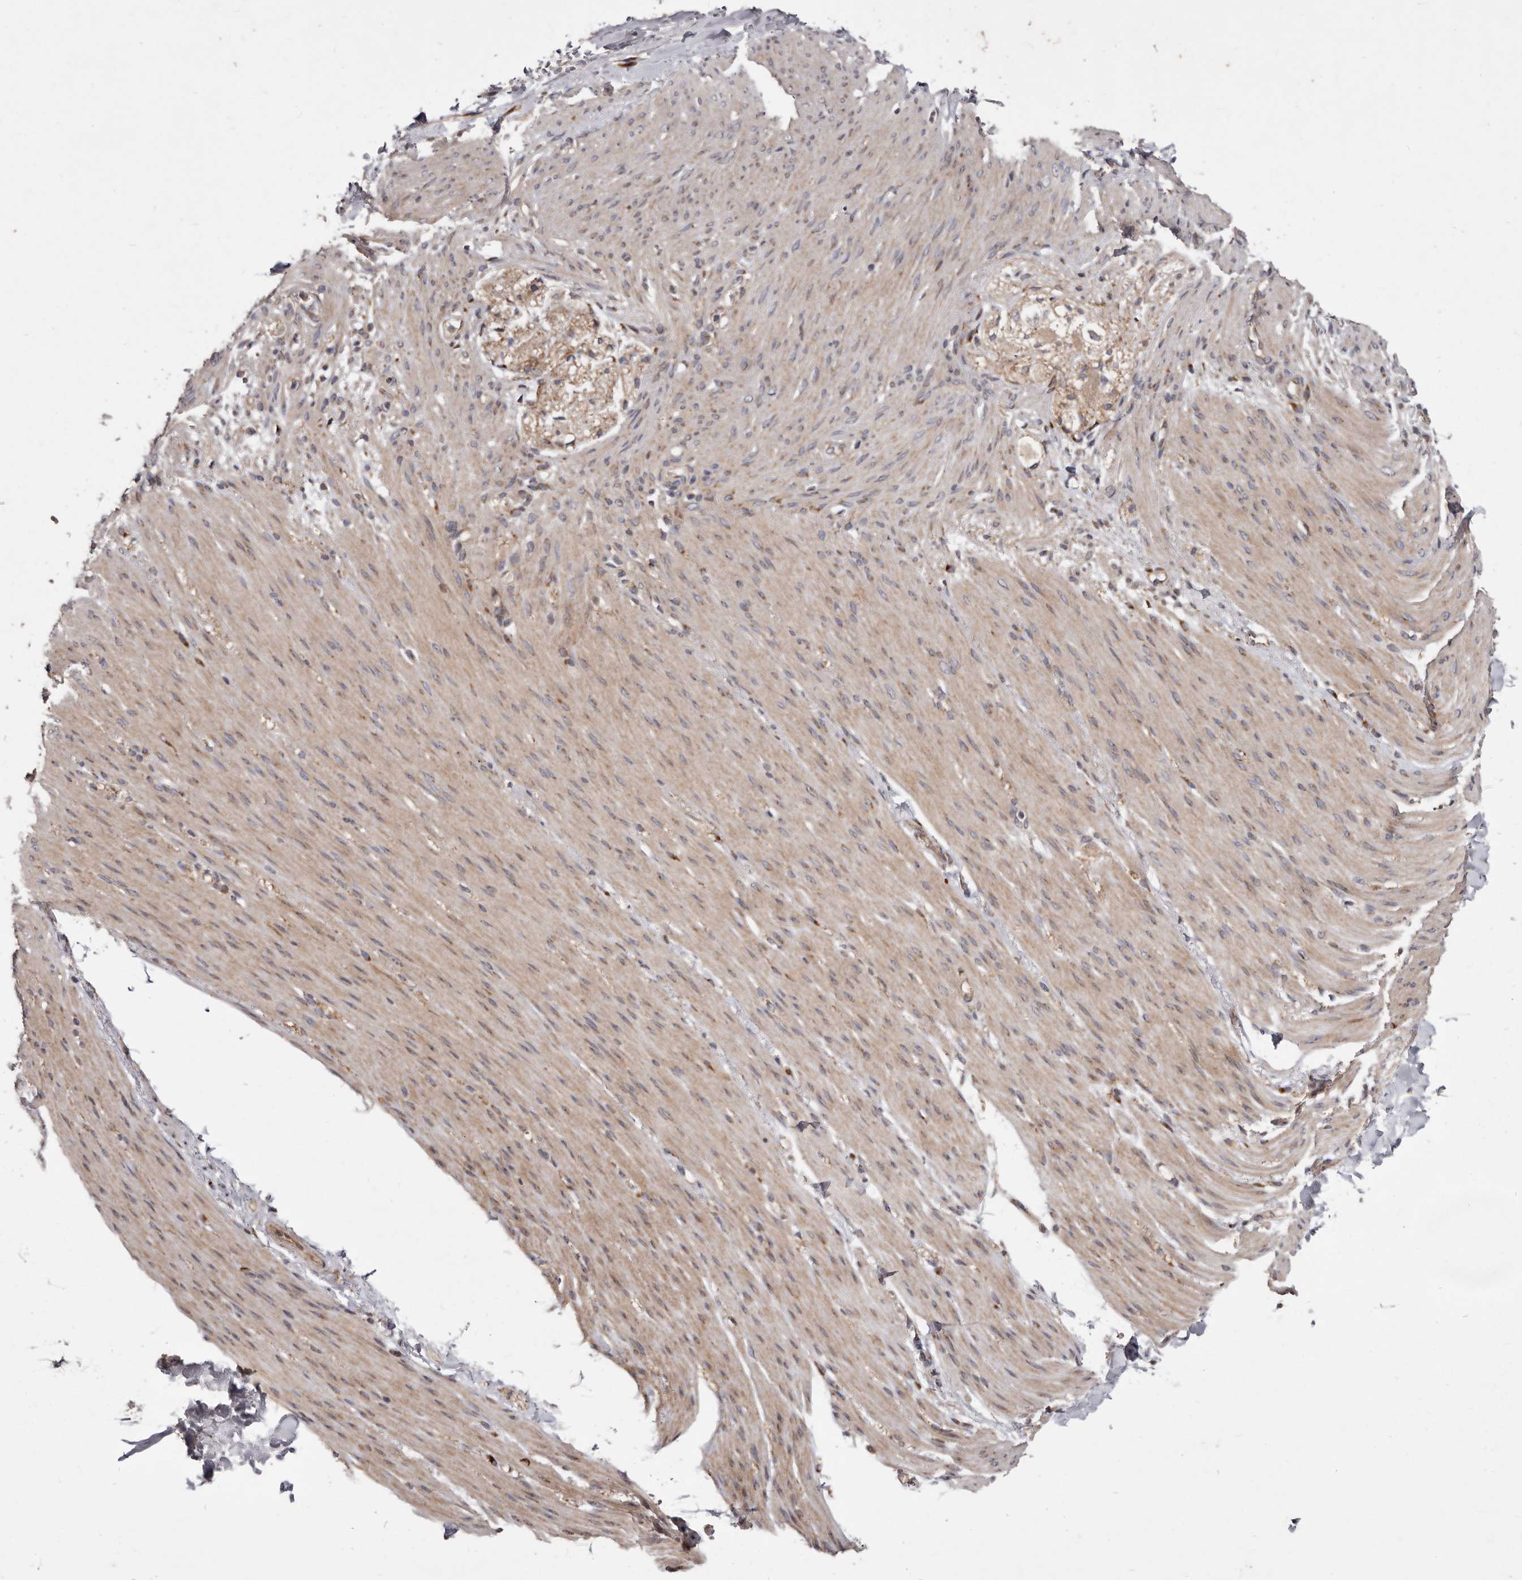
{"staining": {"intensity": "weak", "quantity": ">75%", "location": "cytoplasmic/membranous"}, "tissue": "smooth muscle", "cell_type": "Smooth muscle cells", "image_type": "normal", "snomed": [{"axis": "morphology", "description": "Normal tissue, NOS"}, {"axis": "topography", "description": "Colon"}, {"axis": "topography", "description": "Peripheral nerve tissue"}], "caption": "Weak cytoplasmic/membranous expression is seen in about >75% of smooth muscle cells in normal smooth muscle.", "gene": "FLAD1", "patient": {"sex": "female", "age": 61}}